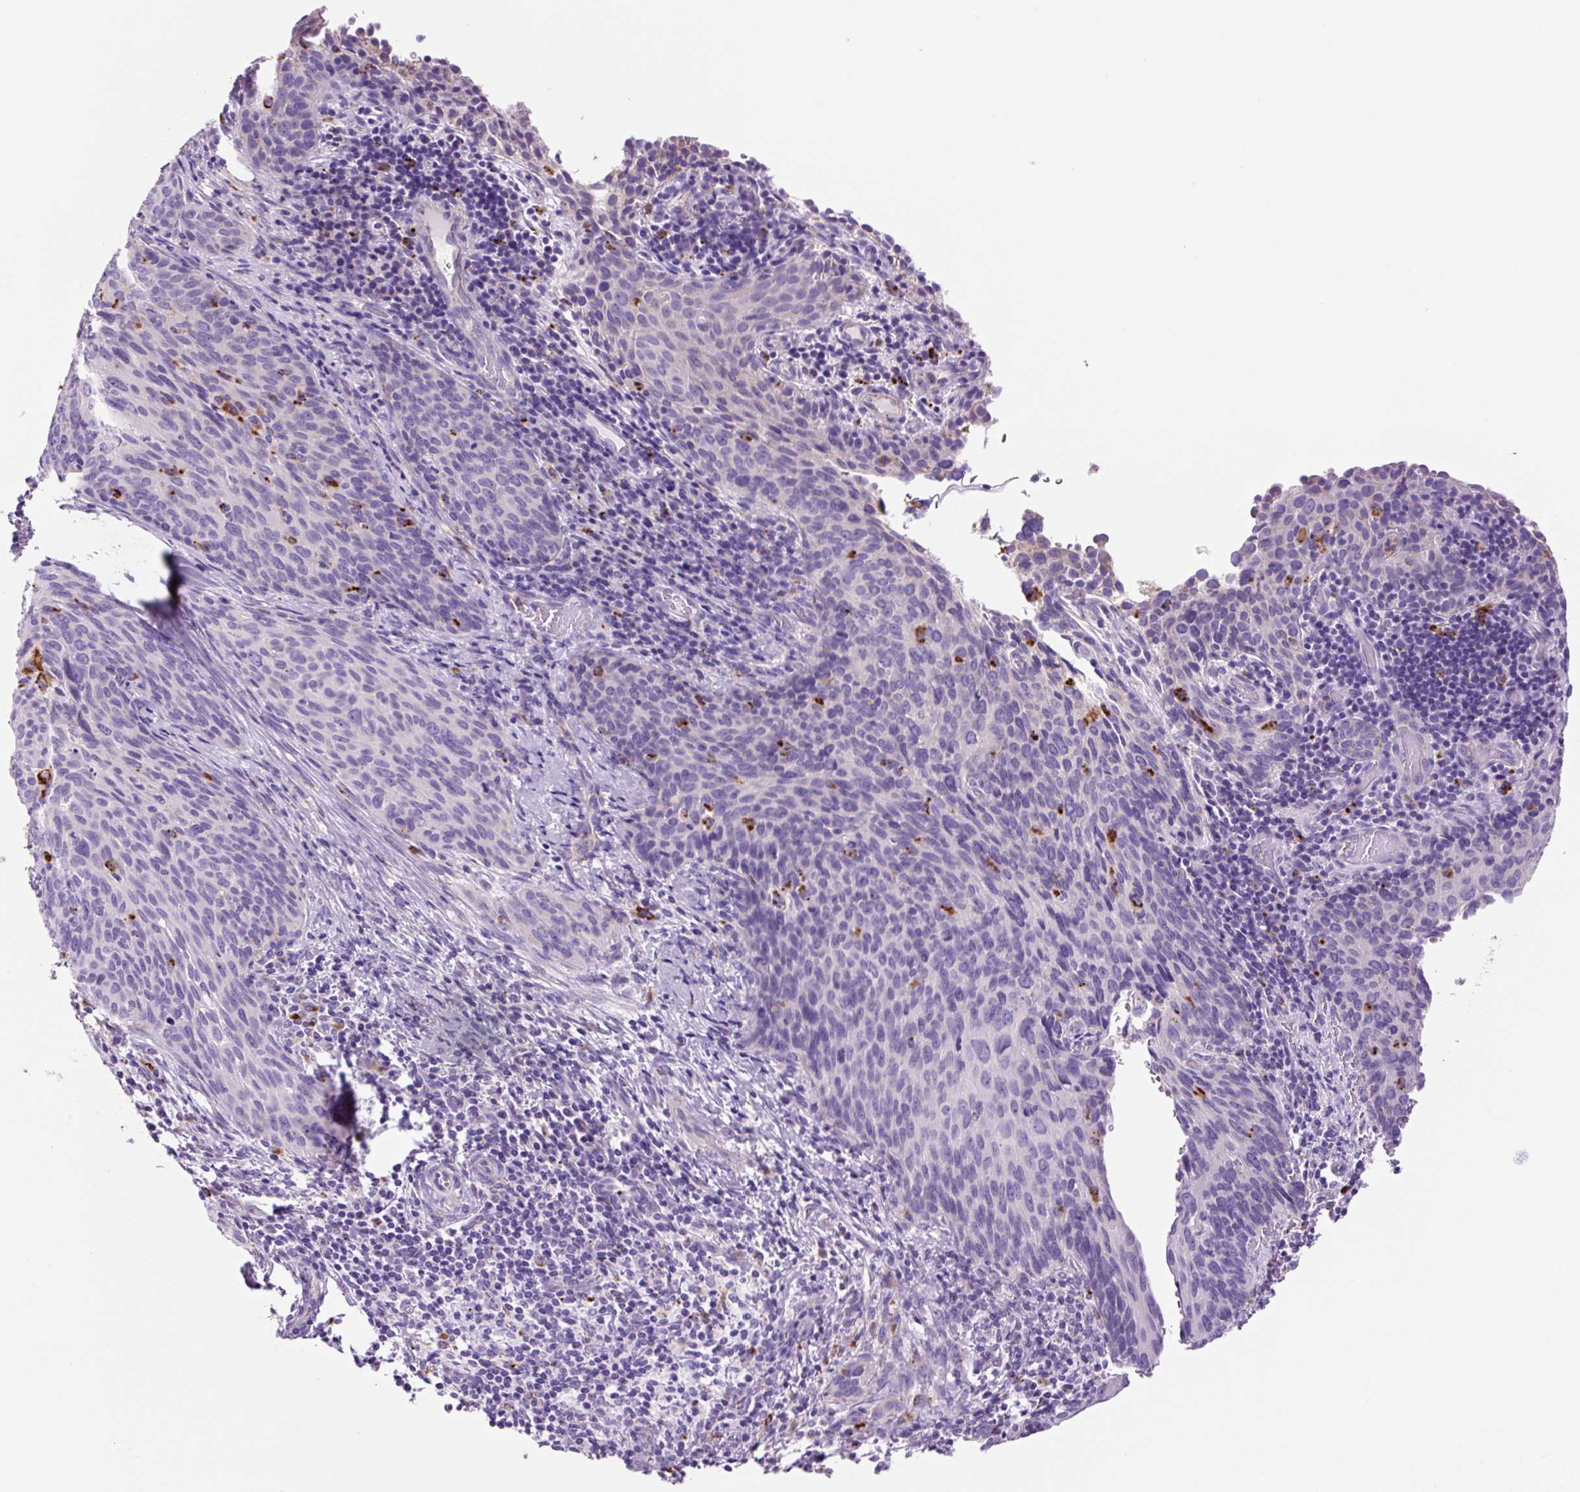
{"staining": {"intensity": "negative", "quantity": "none", "location": "none"}, "tissue": "cervical cancer", "cell_type": "Tumor cells", "image_type": "cancer", "snomed": [{"axis": "morphology", "description": "Squamous cell carcinoma, NOS"}, {"axis": "morphology", "description": "Adenocarcinoma, NOS"}, {"axis": "topography", "description": "Cervix"}], "caption": "This is a image of immunohistochemistry staining of squamous cell carcinoma (cervical), which shows no staining in tumor cells.", "gene": "LCN10", "patient": {"sex": "female", "age": 52}}